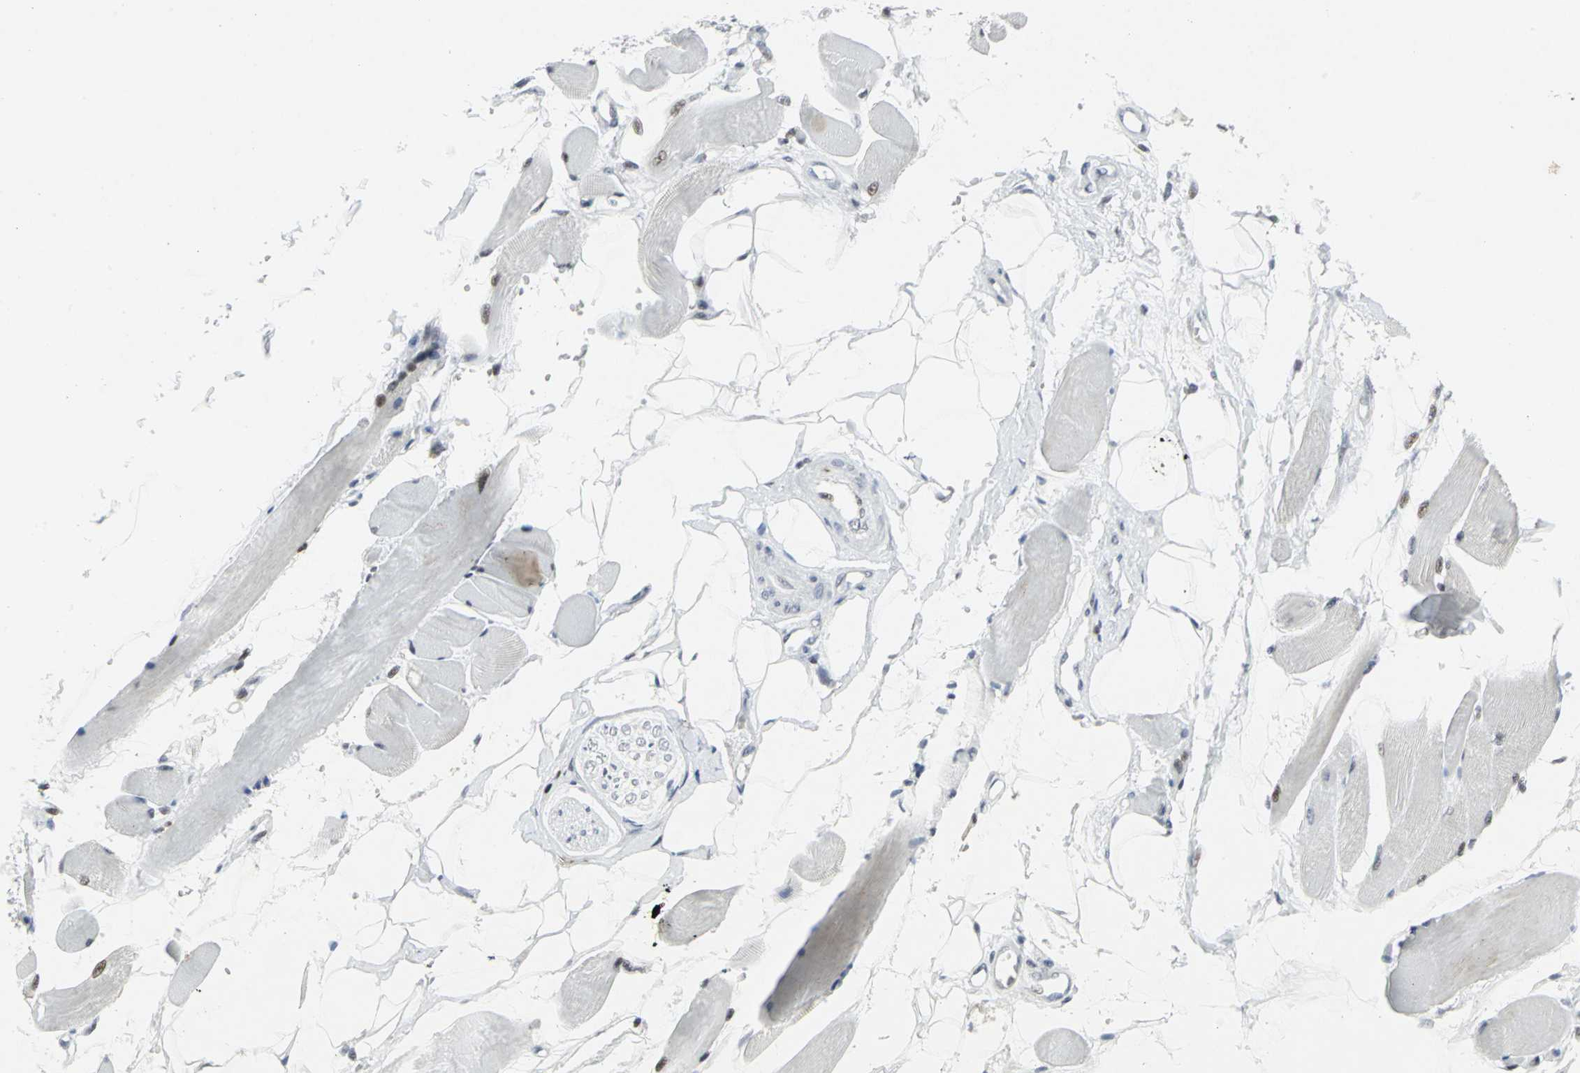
{"staining": {"intensity": "strong", "quantity": "25%-75%", "location": "nuclear"}, "tissue": "skeletal muscle", "cell_type": "Myocytes", "image_type": "normal", "snomed": [{"axis": "morphology", "description": "Normal tissue, NOS"}, {"axis": "topography", "description": "Skeletal muscle"}, {"axis": "topography", "description": "Peripheral nerve tissue"}], "caption": "An image of skeletal muscle stained for a protein demonstrates strong nuclear brown staining in myocytes. The protein of interest is shown in brown color, while the nuclei are stained blue.", "gene": "RPA1", "patient": {"sex": "female", "age": 84}}